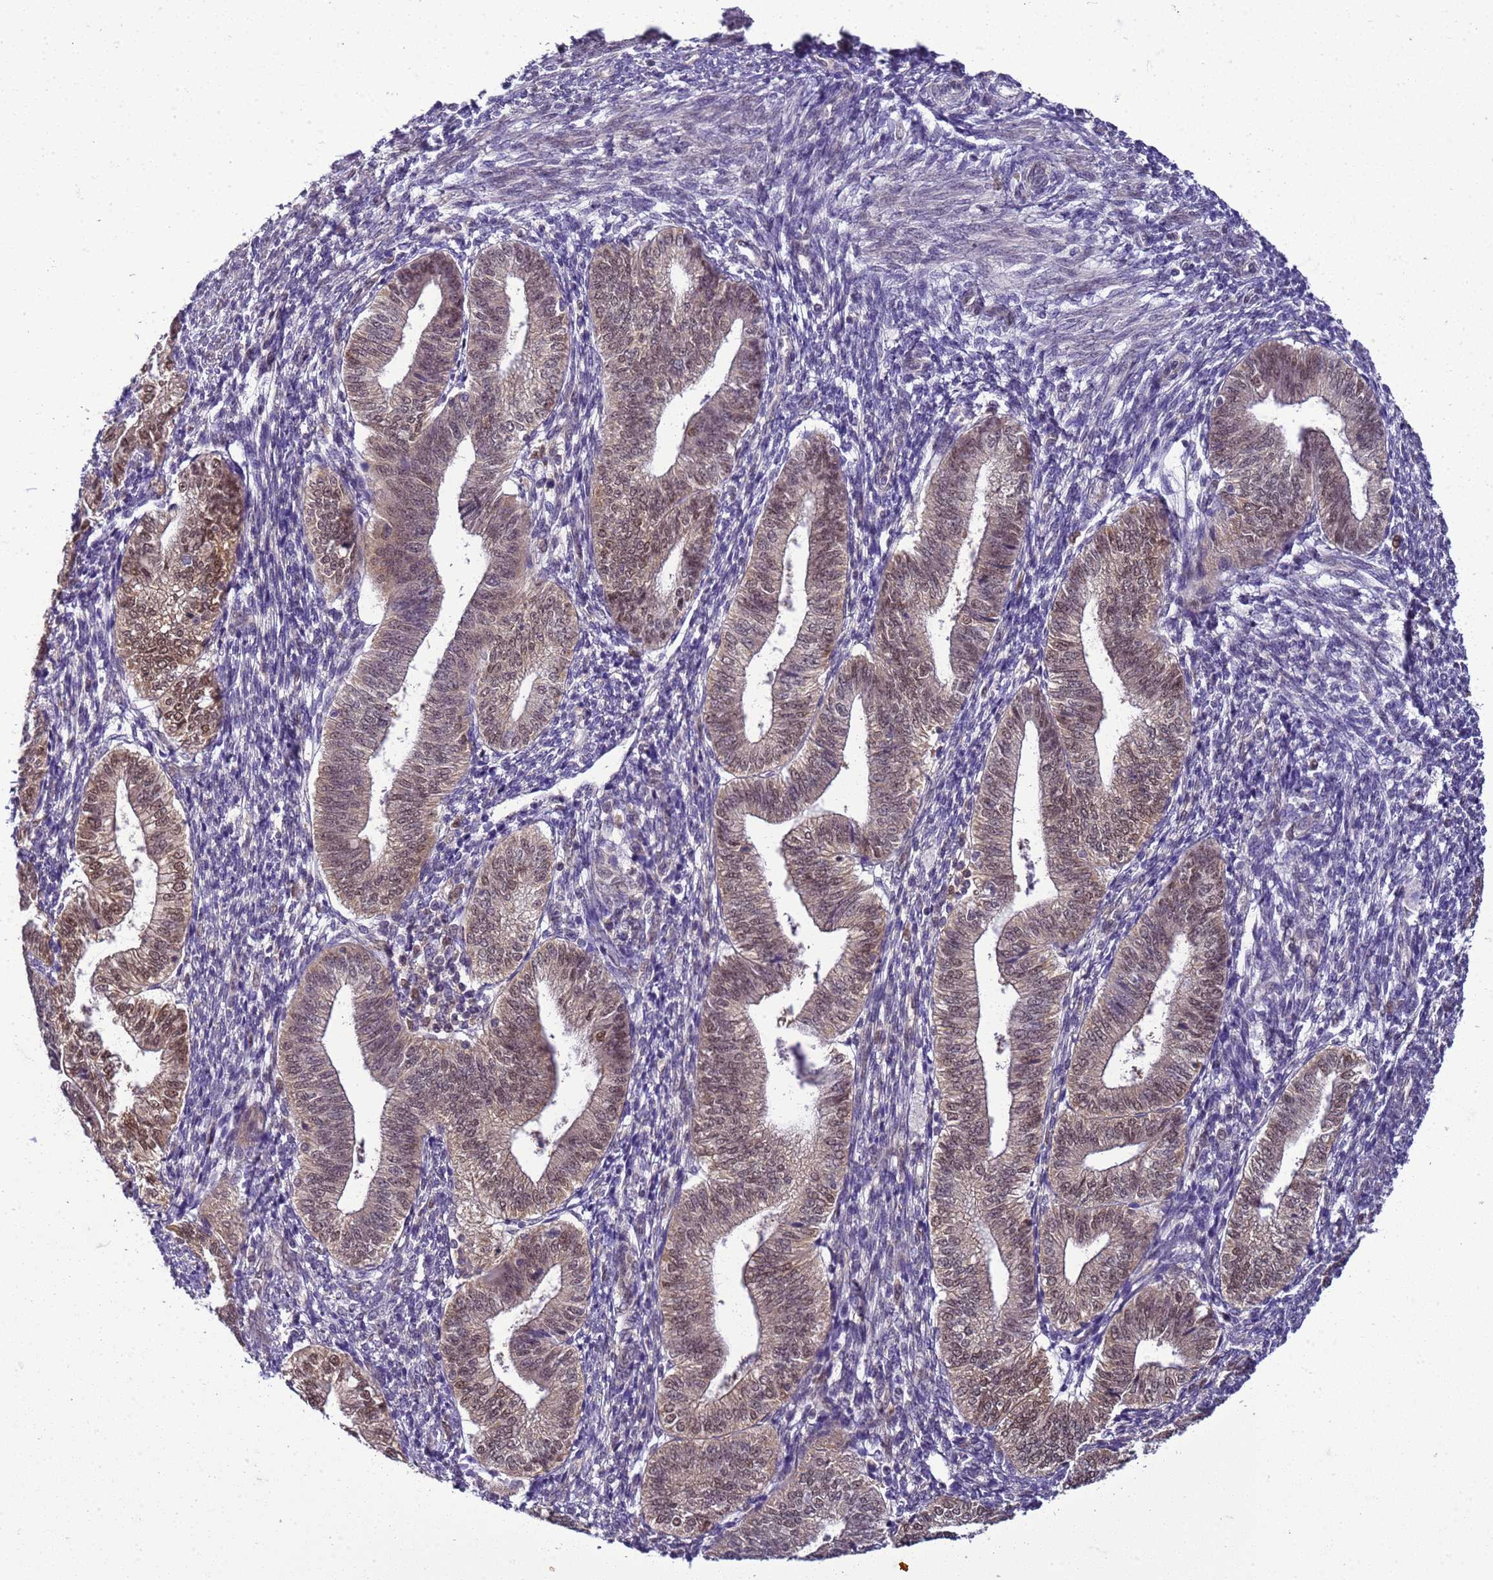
{"staining": {"intensity": "negative", "quantity": "none", "location": "none"}, "tissue": "endometrium", "cell_type": "Cells in endometrial stroma", "image_type": "normal", "snomed": [{"axis": "morphology", "description": "Normal tissue, NOS"}, {"axis": "topography", "description": "Endometrium"}], "caption": "Immunohistochemical staining of unremarkable endometrium shows no significant staining in cells in endometrial stroma. (DAB (3,3'-diaminobenzidine) IHC with hematoxylin counter stain).", "gene": "DDI2", "patient": {"sex": "female", "age": 34}}